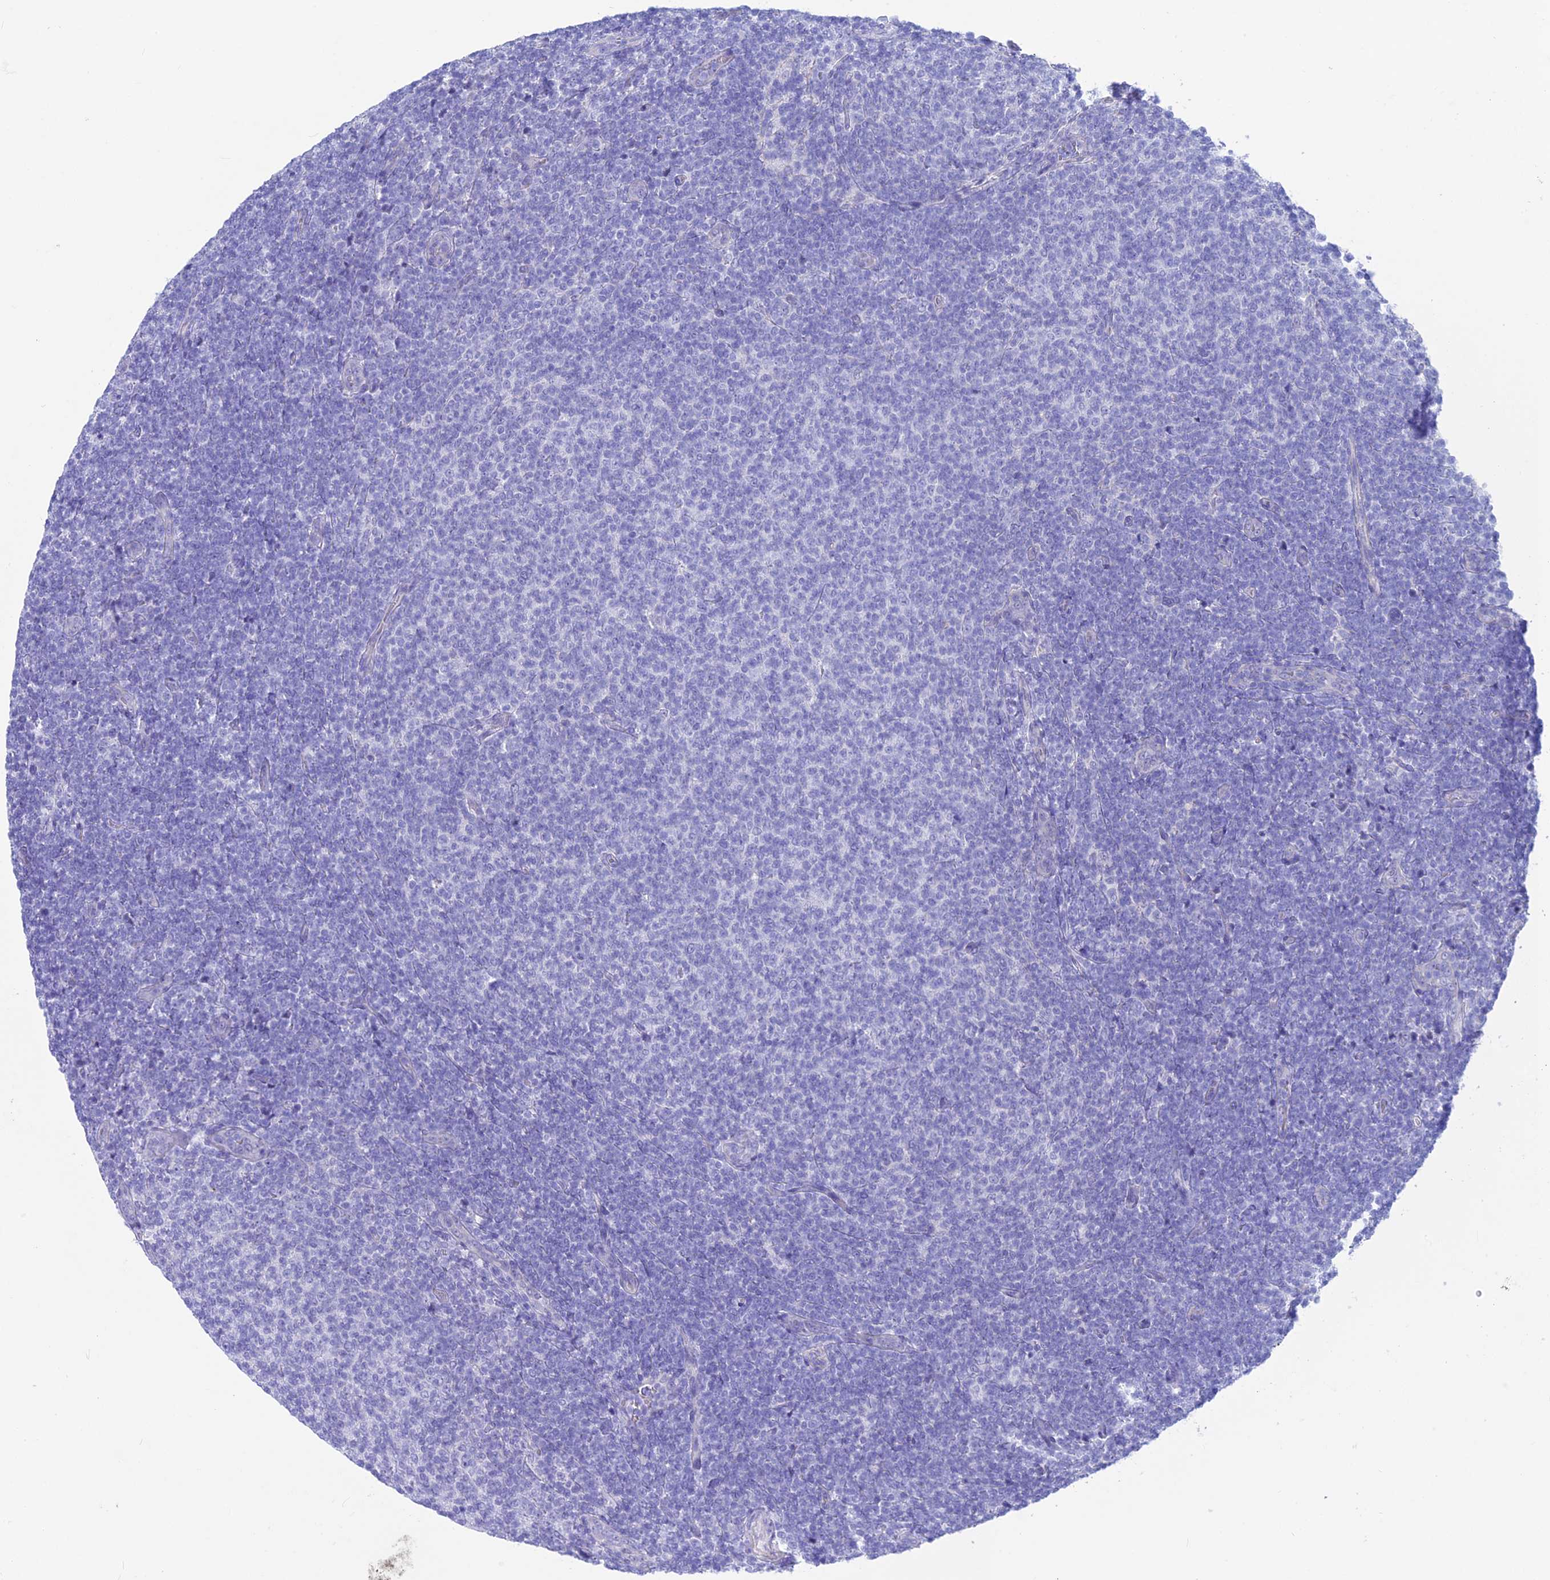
{"staining": {"intensity": "negative", "quantity": "none", "location": "none"}, "tissue": "lymphoma", "cell_type": "Tumor cells", "image_type": "cancer", "snomed": [{"axis": "morphology", "description": "Malignant lymphoma, non-Hodgkin's type, Low grade"}, {"axis": "topography", "description": "Lymph node"}], "caption": "Immunohistochemical staining of lymphoma demonstrates no significant positivity in tumor cells.", "gene": "GNGT2", "patient": {"sex": "male", "age": 66}}